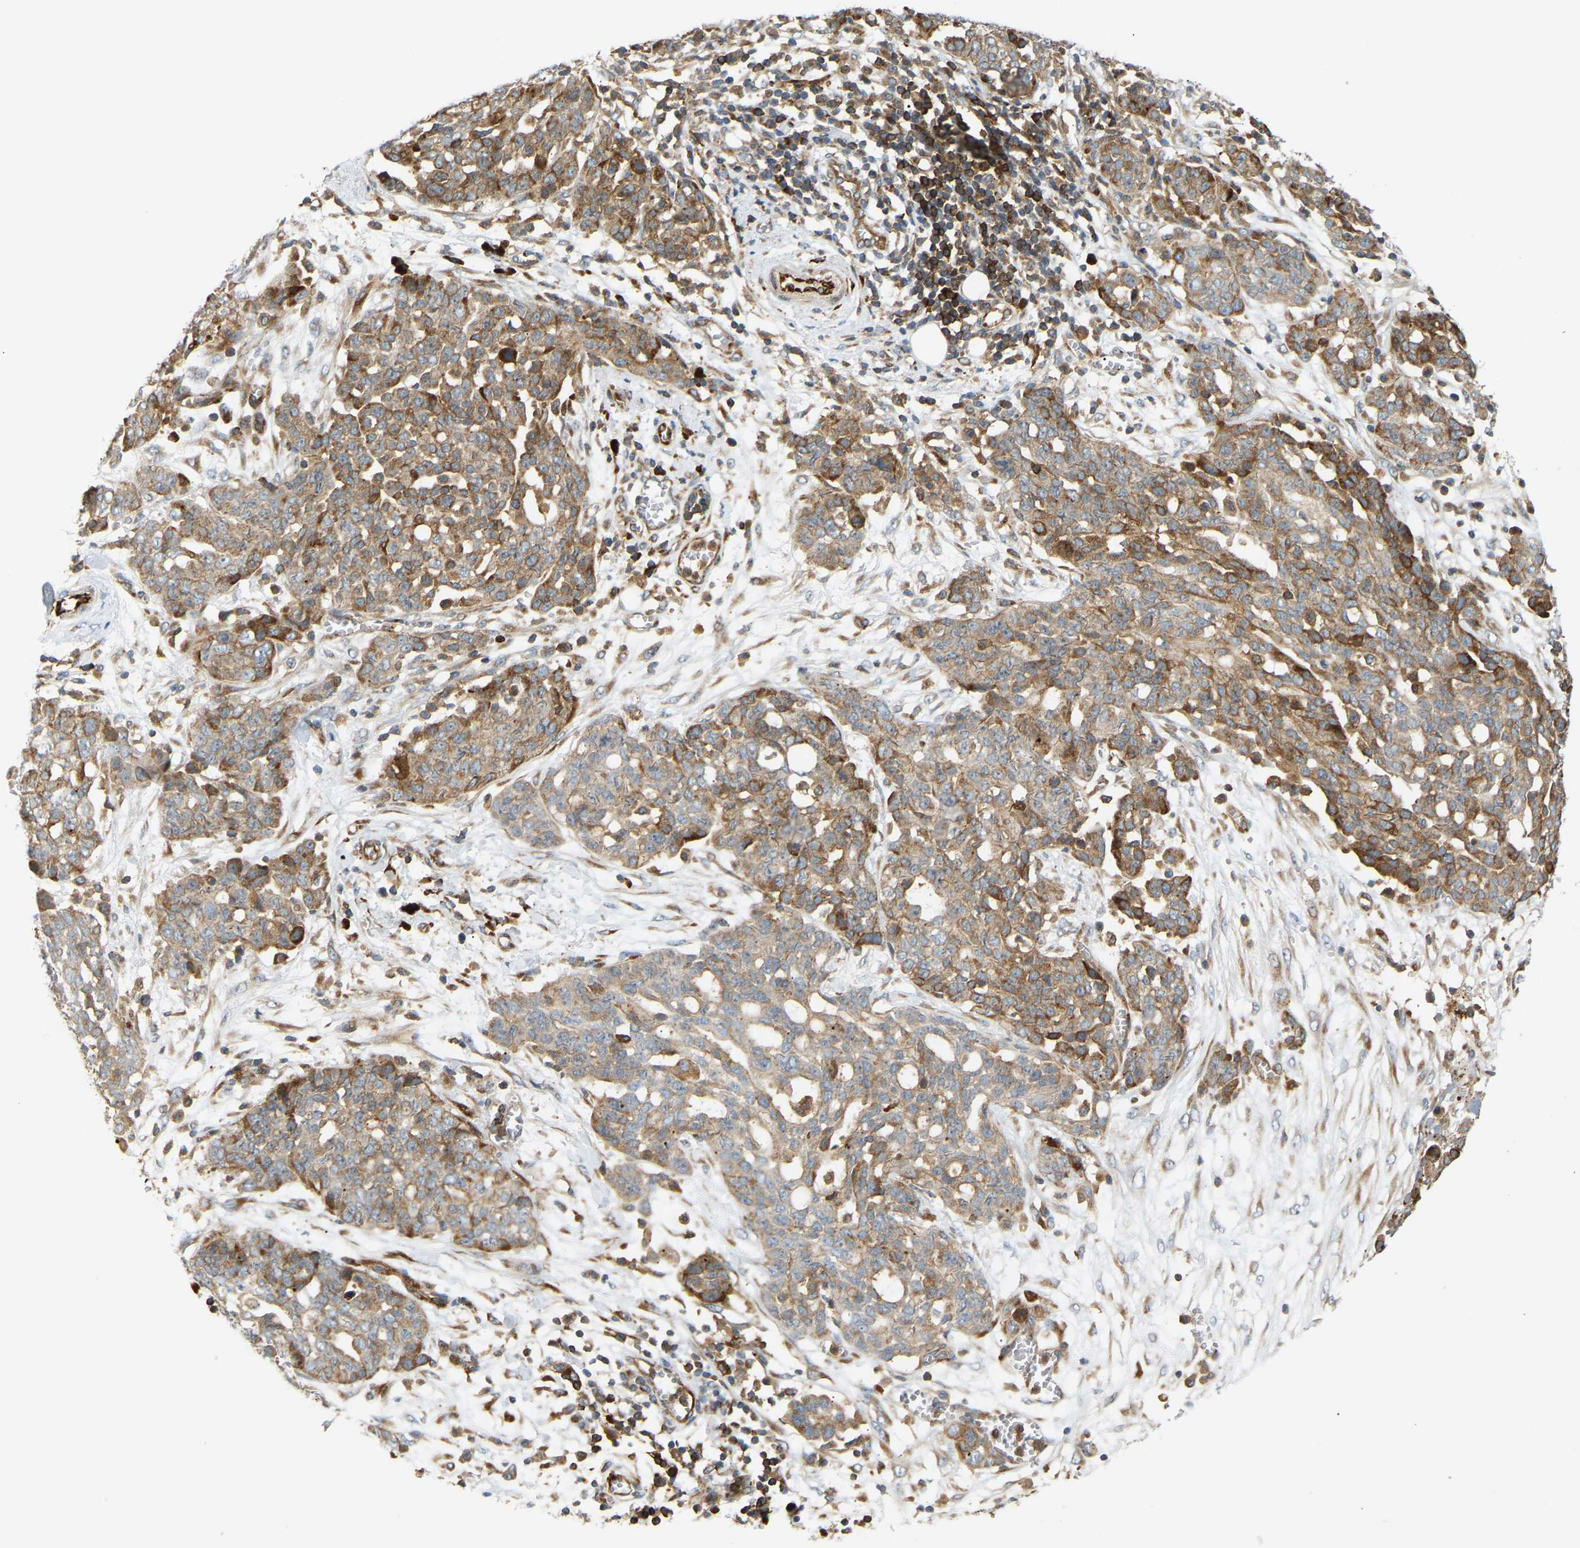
{"staining": {"intensity": "moderate", "quantity": ">75%", "location": "cytoplasmic/membranous"}, "tissue": "ovarian cancer", "cell_type": "Tumor cells", "image_type": "cancer", "snomed": [{"axis": "morphology", "description": "Cystadenocarcinoma, serous, NOS"}, {"axis": "topography", "description": "Soft tissue"}, {"axis": "topography", "description": "Ovary"}], "caption": "Immunohistochemical staining of human ovarian serous cystadenocarcinoma exhibits medium levels of moderate cytoplasmic/membranous expression in approximately >75% of tumor cells.", "gene": "PLCG2", "patient": {"sex": "female", "age": 57}}